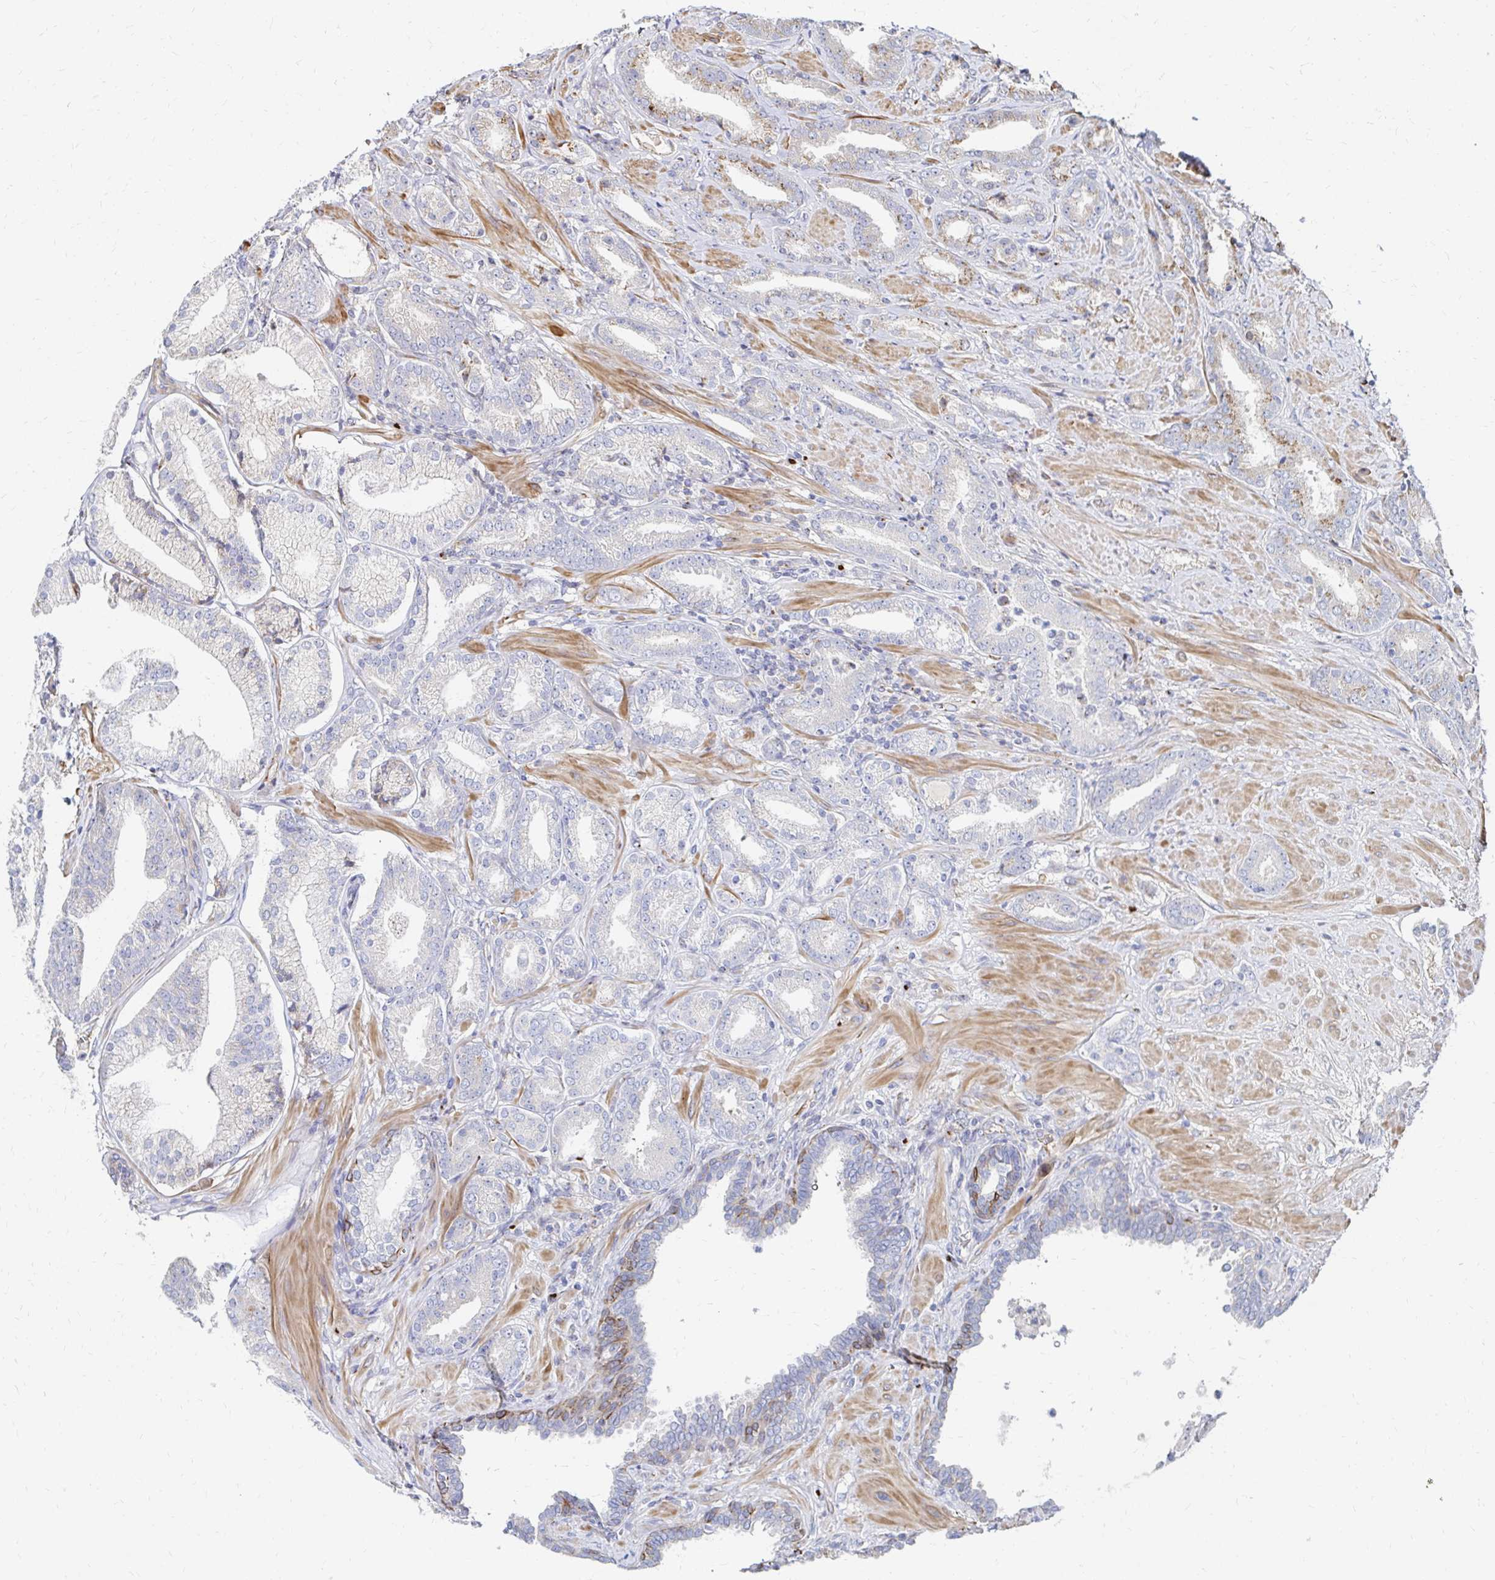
{"staining": {"intensity": "weak", "quantity": "<25%", "location": "cytoplasmic/membranous"}, "tissue": "prostate cancer", "cell_type": "Tumor cells", "image_type": "cancer", "snomed": [{"axis": "morphology", "description": "Adenocarcinoma, High grade"}, {"axis": "topography", "description": "Prostate"}], "caption": "Histopathology image shows no significant protein positivity in tumor cells of prostate cancer.", "gene": "MAN1A1", "patient": {"sex": "male", "age": 56}}